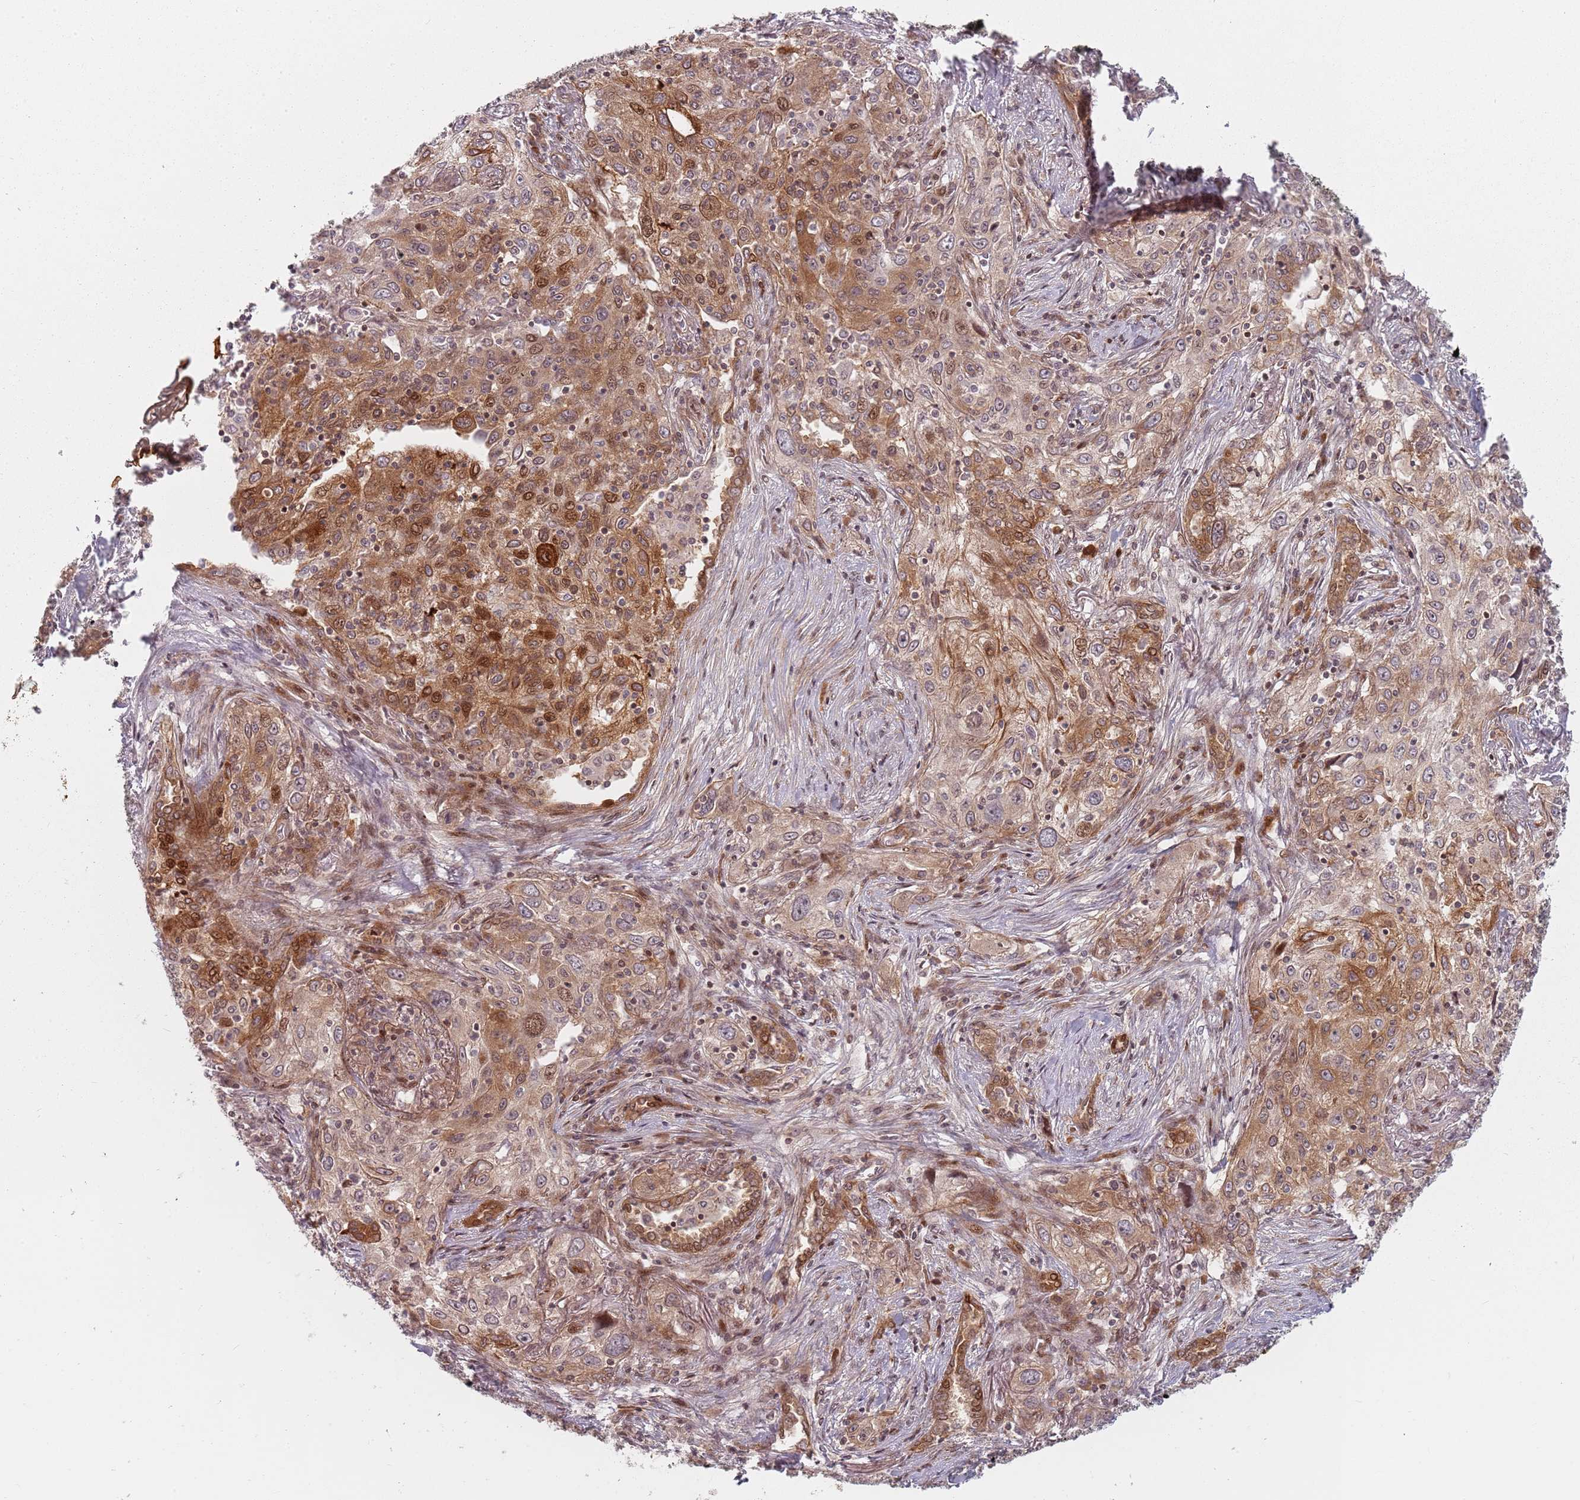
{"staining": {"intensity": "moderate", "quantity": ">75%", "location": "cytoplasmic/membranous,nuclear"}, "tissue": "lung cancer", "cell_type": "Tumor cells", "image_type": "cancer", "snomed": [{"axis": "morphology", "description": "Squamous cell carcinoma, NOS"}, {"axis": "topography", "description": "Lung"}], "caption": "Brown immunohistochemical staining in human lung squamous cell carcinoma displays moderate cytoplasmic/membranous and nuclear positivity in about >75% of tumor cells. Nuclei are stained in blue.", "gene": "RPS6KA2", "patient": {"sex": "female", "age": 69}}